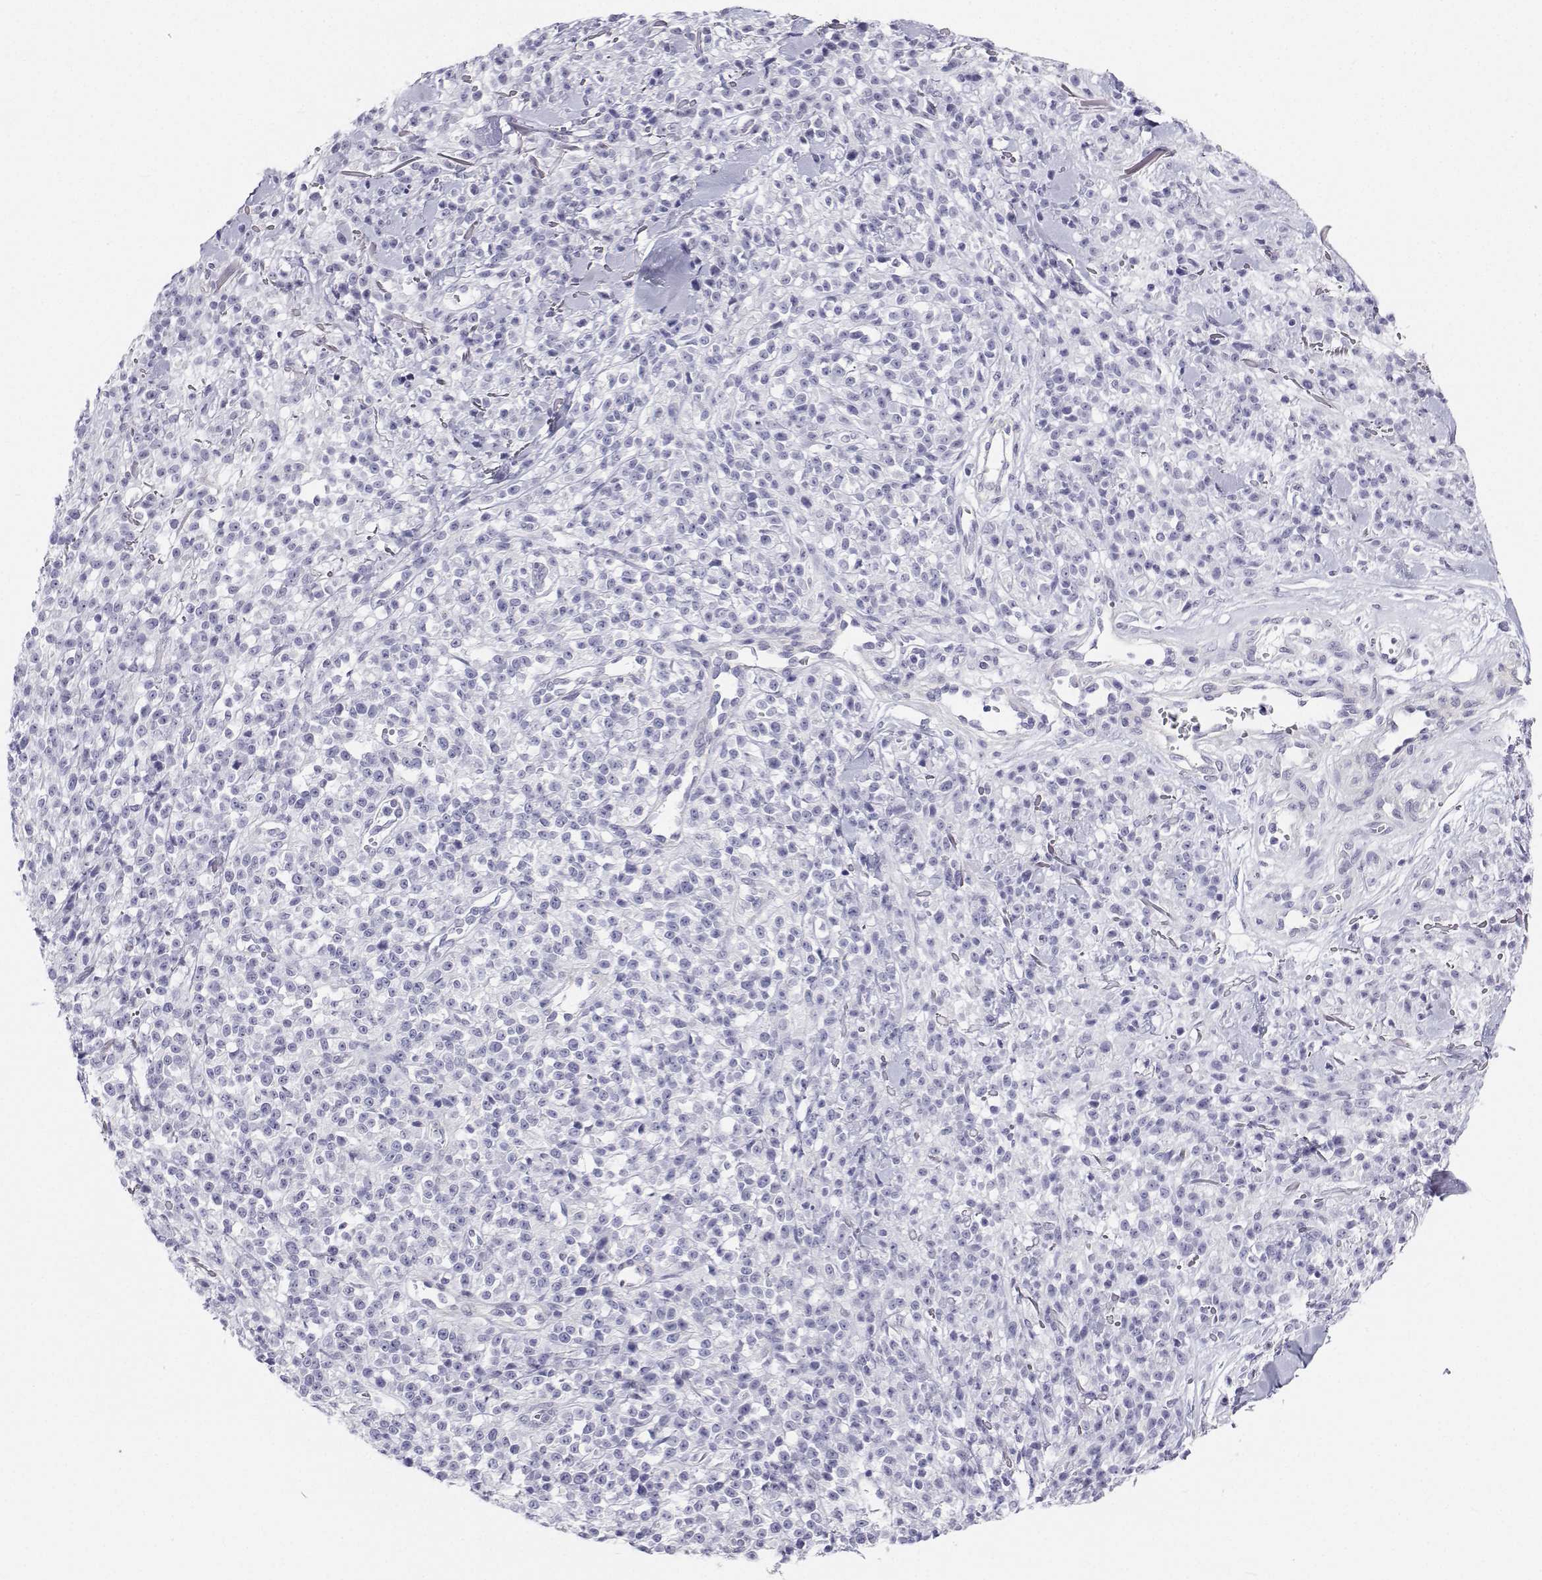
{"staining": {"intensity": "negative", "quantity": "none", "location": "none"}, "tissue": "melanoma", "cell_type": "Tumor cells", "image_type": "cancer", "snomed": [{"axis": "morphology", "description": "Malignant melanoma, NOS"}, {"axis": "topography", "description": "Skin"}, {"axis": "topography", "description": "Skin of trunk"}], "caption": "The histopathology image shows no staining of tumor cells in melanoma.", "gene": "BHMT", "patient": {"sex": "male", "age": 74}}